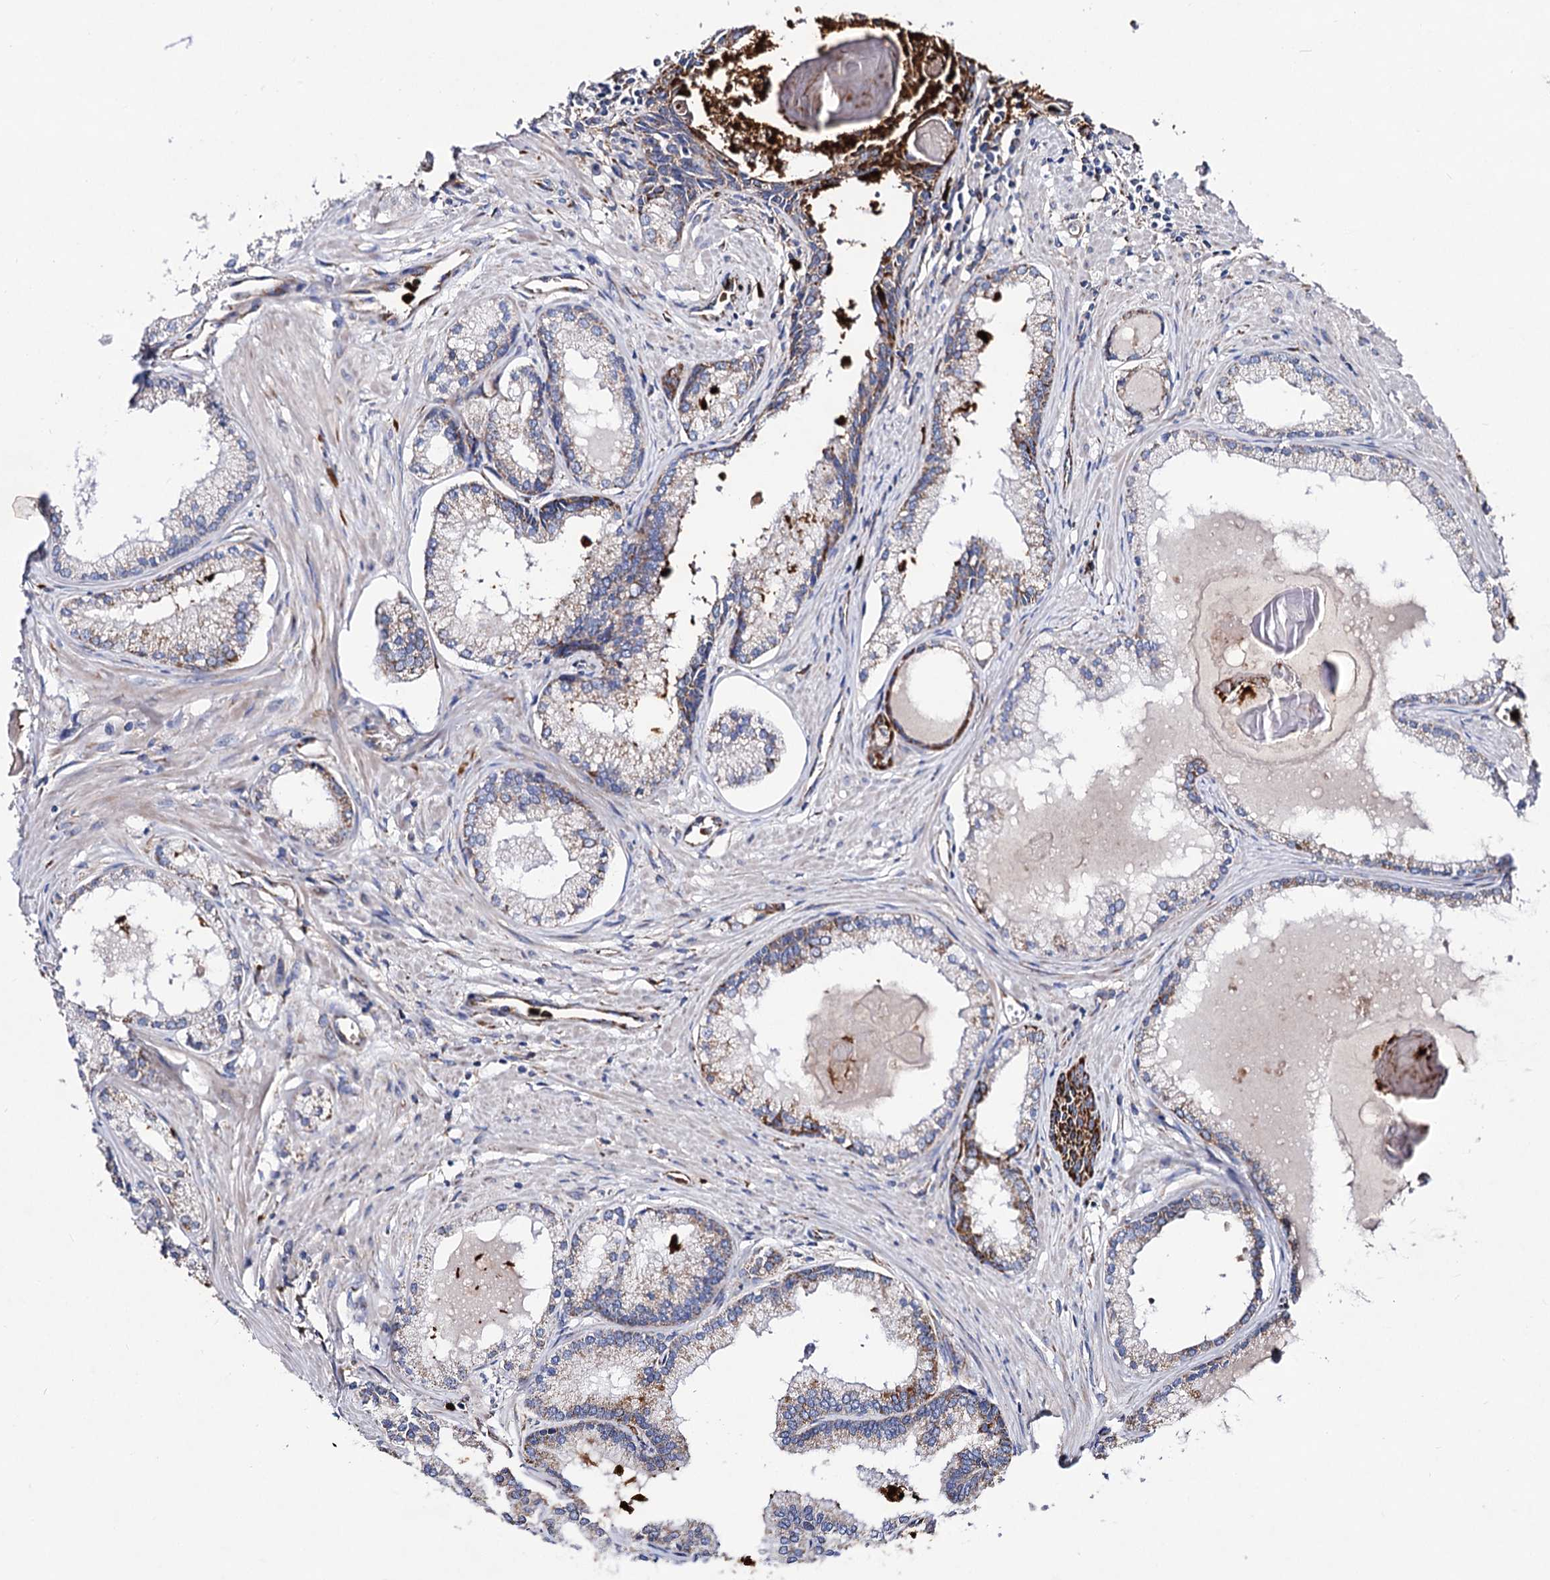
{"staining": {"intensity": "moderate", "quantity": "25%-75%", "location": "cytoplasmic/membranous"}, "tissue": "prostate cancer", "cell_type": "Tumor cells", "image_type": "cancer", "snomed": [{"axis": "morphology", "description": "Adenocarcinoma, High grade"}, {"axis": "topography", "description": "Prostate"}], "caption": "Prostate high-grade adenocarcinoma was stained to show a protein in brown. There is medium levels of moderate cytoplasmic/membranous staining in about 25%-75% of tumor cells.", "gene": "ACAD9", "patient": {"sex": "male", "age": 68}}